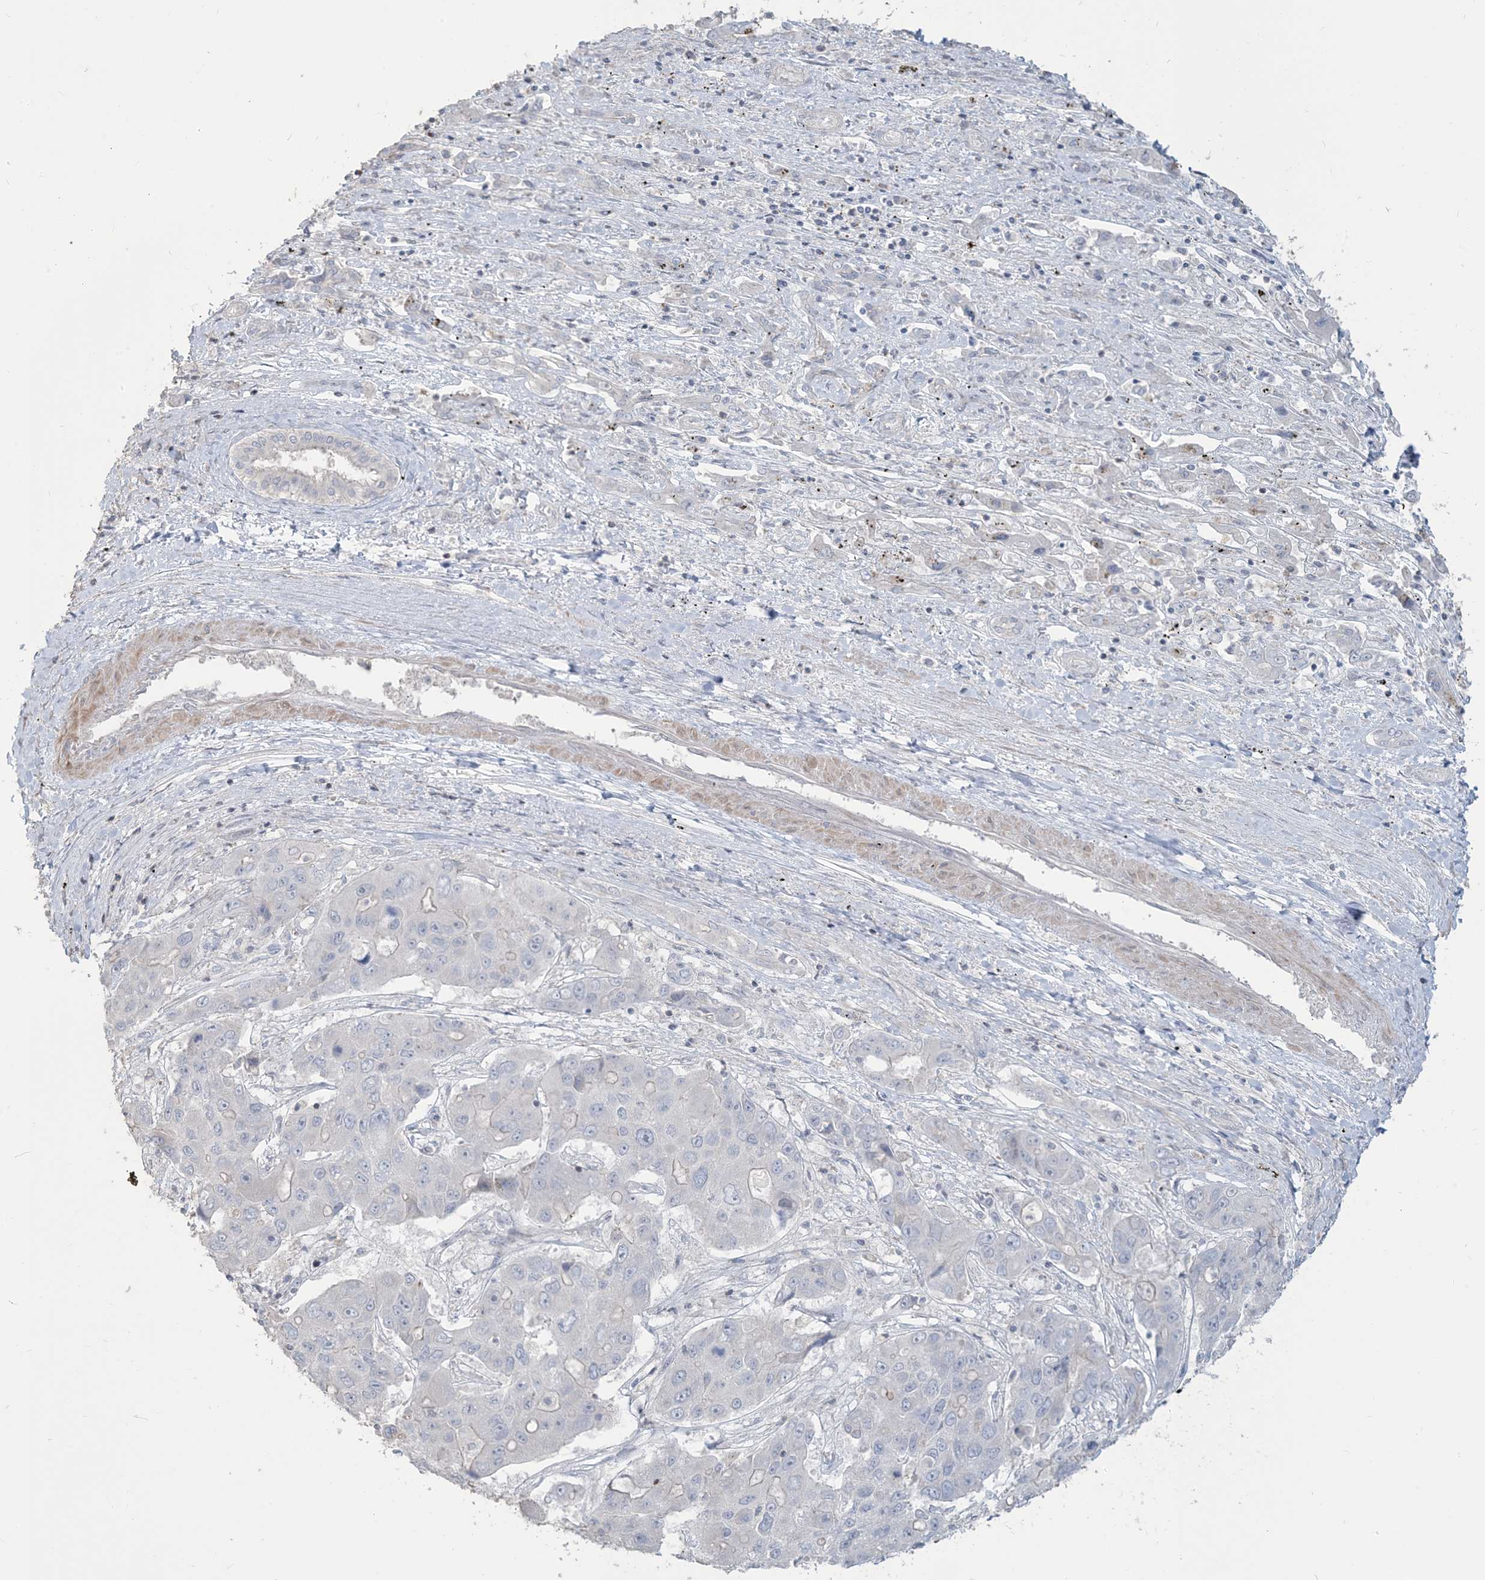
{"staining": {"intensity": "negative", "quantity": "none", "location": "none"}, "tissue": "liver cancer", "cell_type": "Tumor cells", "image_type": "cancer", "snomed": [{"axis": "morphology", "description": "Cholangiocarcinoma"}, {"axis": "topography", "description": "Liver"}], "caption": "The immunohistochemistry (IHC) image has no significant positivity in tumor cells of liver cancer tissue.", "gene": "NPHS2", "patient": {"sex": "male", "age": 67}}